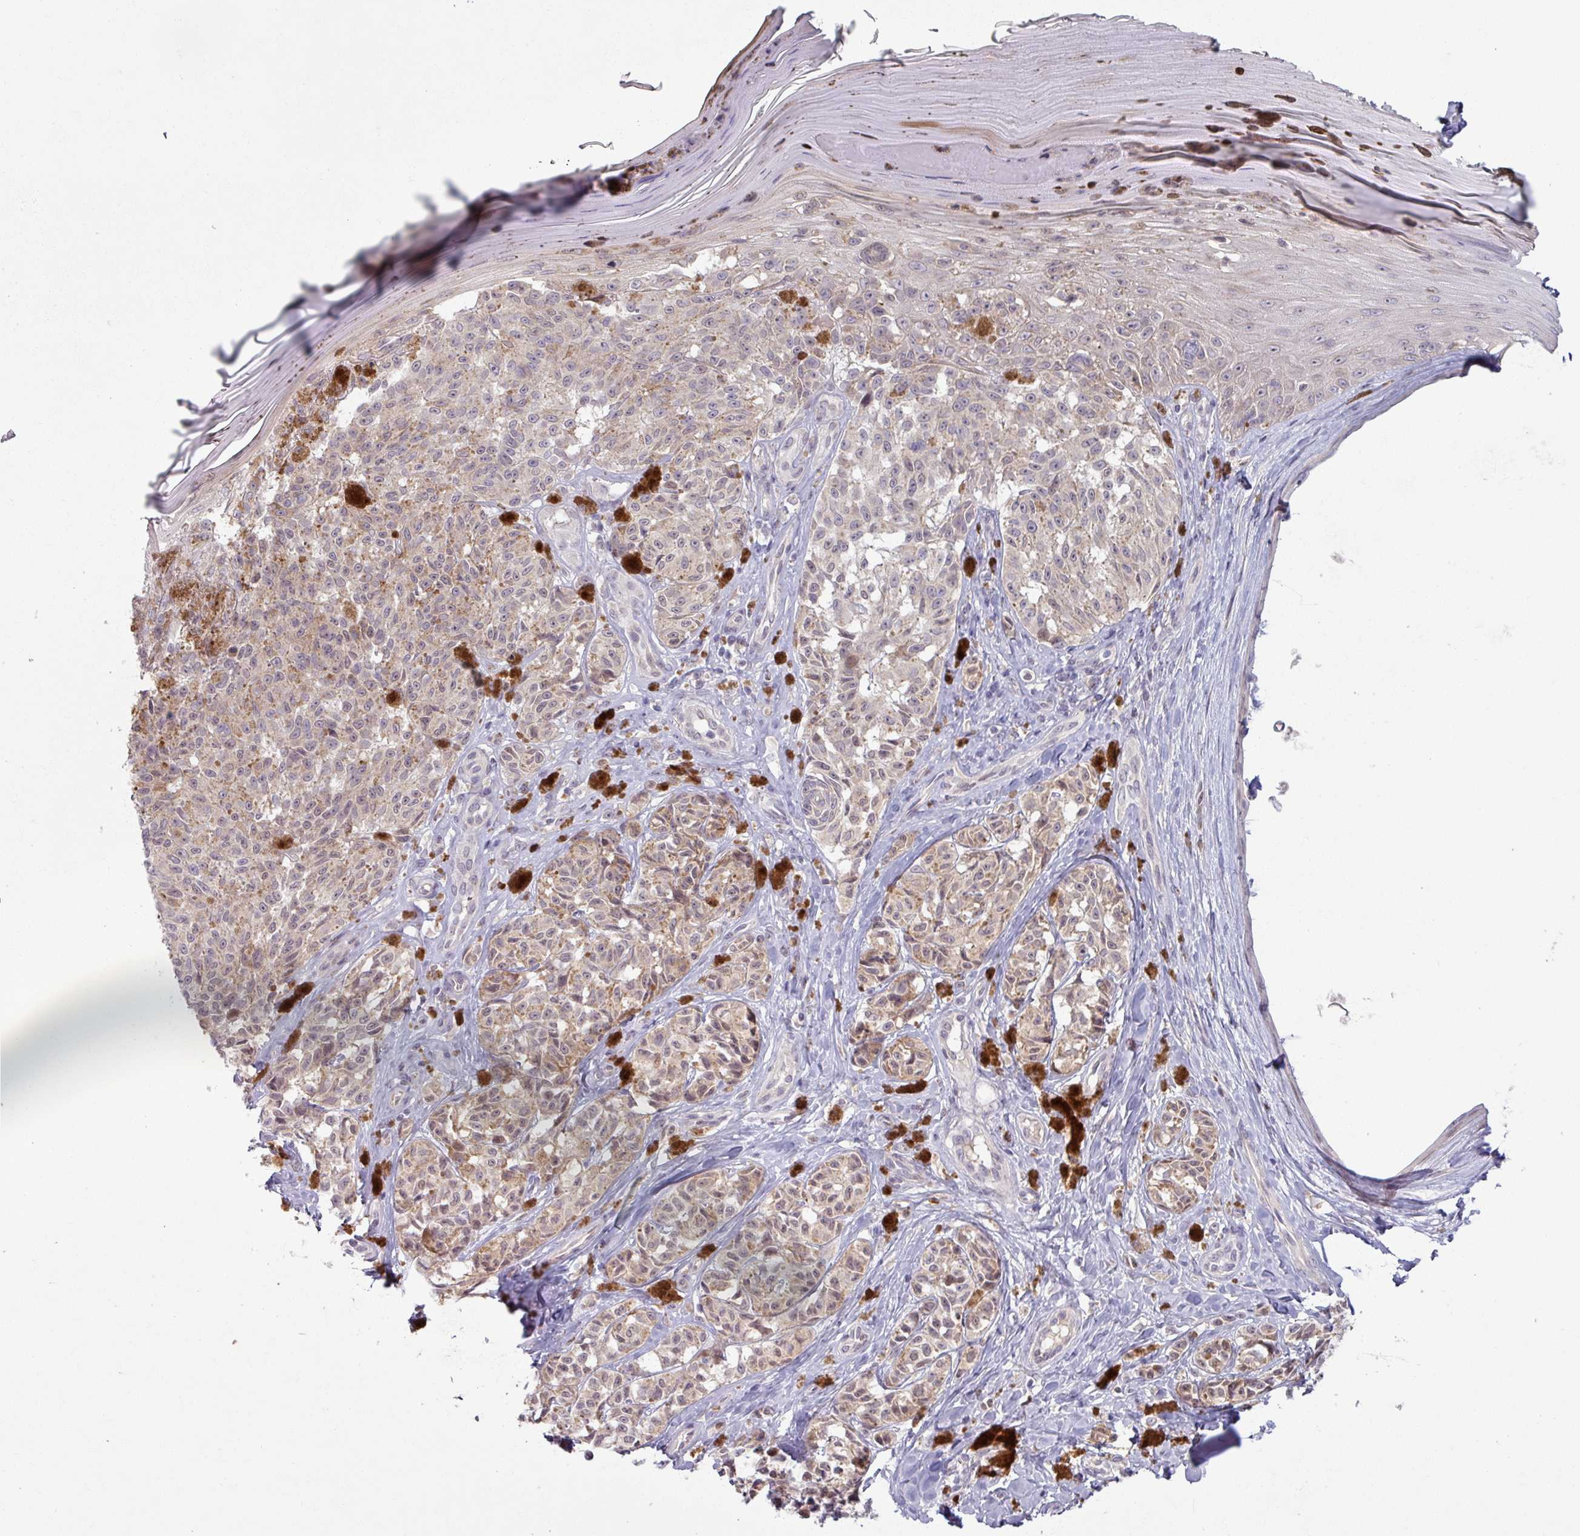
{"staining": {"intensity": "weak", "quantity": ">75%", "location": "cytoplasmic/membranous"}, "tissue": "melanoma", "cell_type": "Tumor cells", "image_type": "cancer", "snomed": [{"axis": "morphology", "description": "Malignant melanoma, NOS"}, {"axis": "topography", "description": "Skin"}], "caption": "Immunohistochemical staining of human malignant melanoma reveals low levels of weak cytoplasmic/membranous expression in about >75% of tumor cells.", "gene": "OGFOD3", "patient": {"sex": "female", "age": 65}}